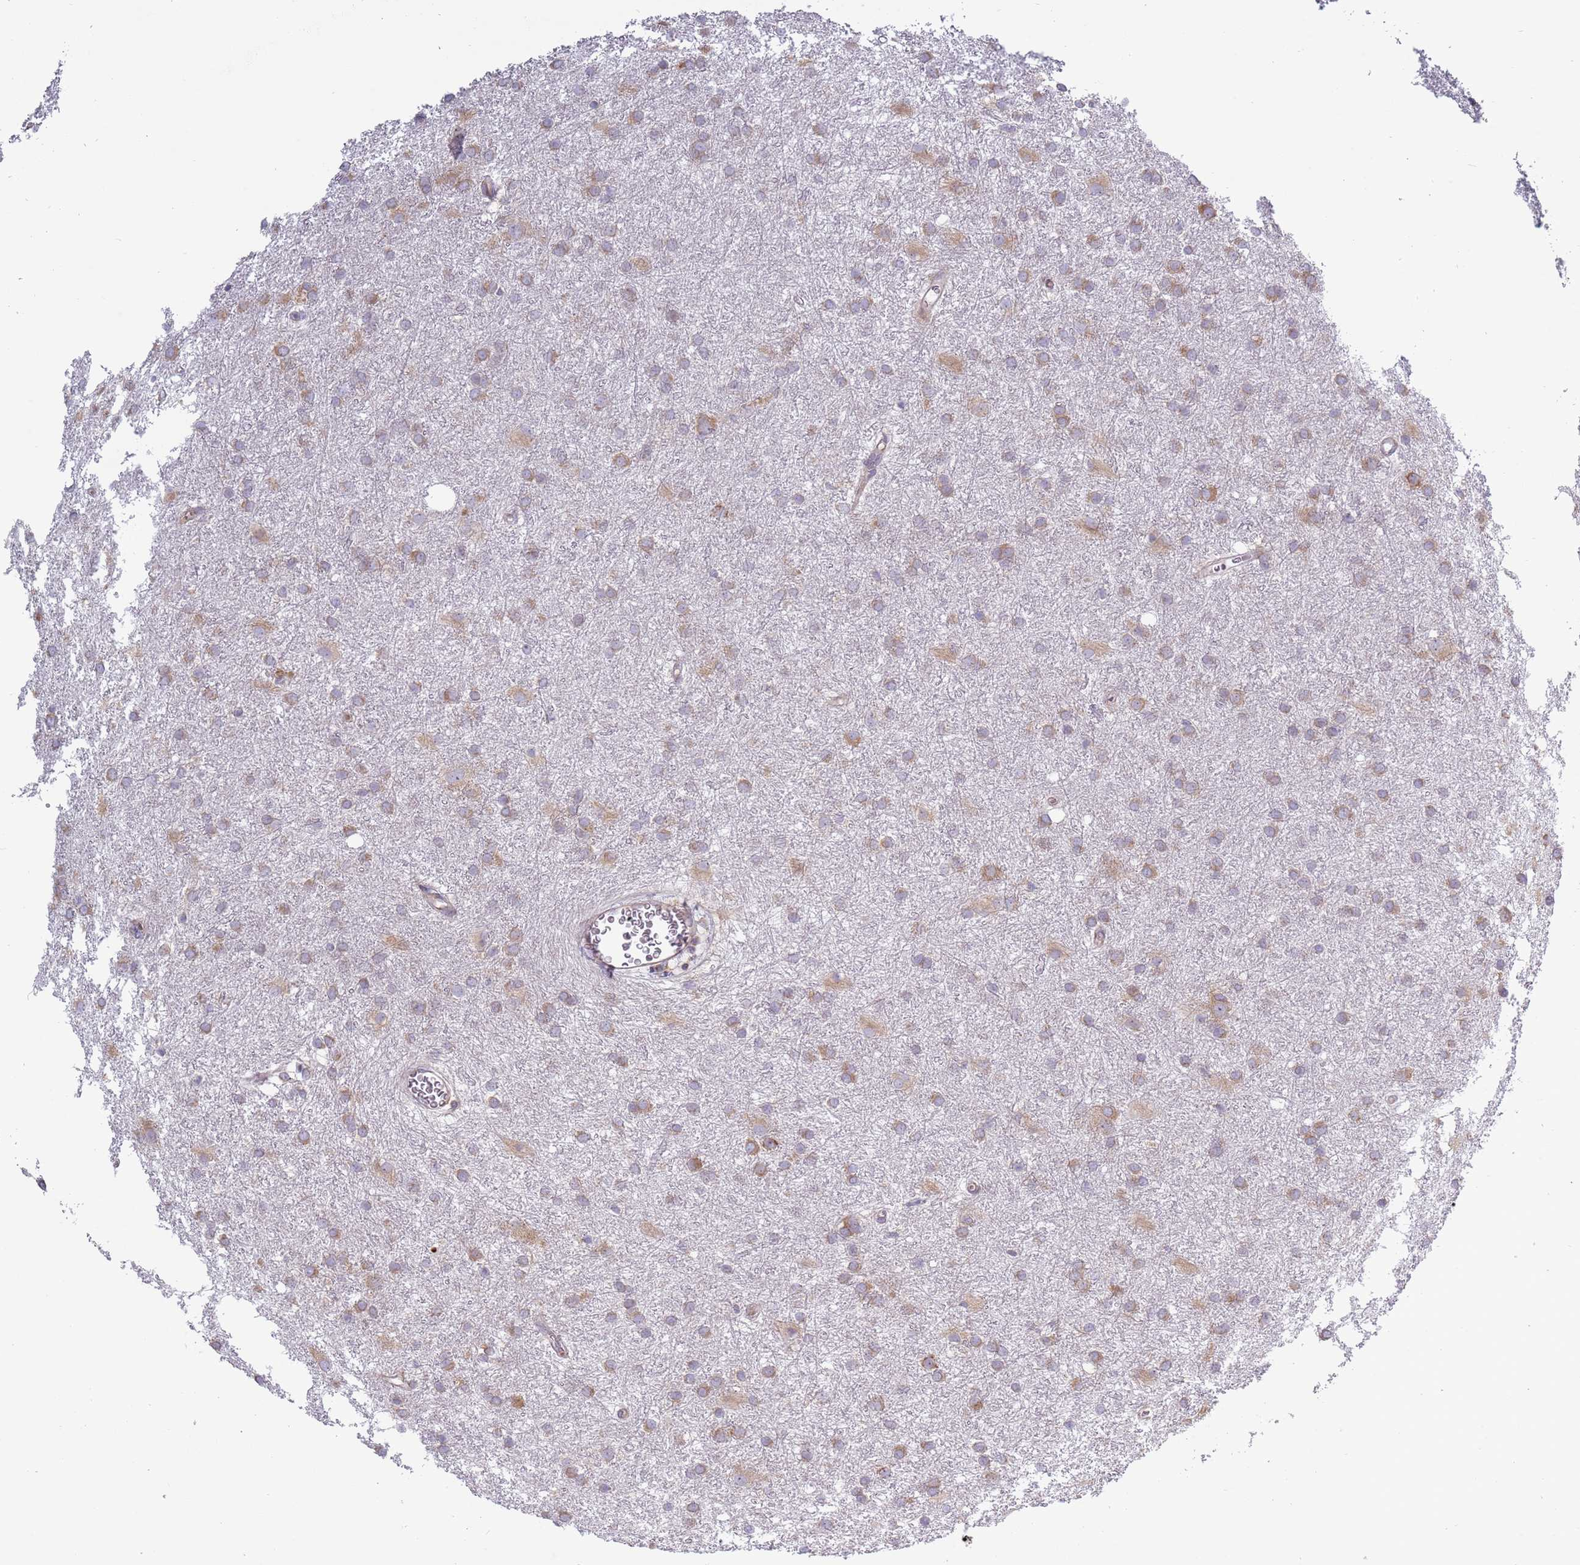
{"staining": {"intensity": "weak", "quantity": "25%-75%", "location": "cytoplasmic/membranous"}, "tissue": "glioma", "cell_type": "Tumor cells", "image_type": "cancer", "snomed": [{"axis": "morphology", "description": "Glioma, malignant, High grade"}, {"axis": "topography", "description": "Brain"}], "caption": "Immunohistochemistry (IHC) micrograph of neoplastic tissue: malignant high-grade glioma stained using immunohistochemistry (IHC) demonstrates low levels of weak protein expression localized specifically in the cytoplasmic/membranous of tumor cells, appearing as a cytoplasmic/membranous brown color.", "gene": "RPL17-C18orf32", "patient": {"sex": "female", "age": 50}}